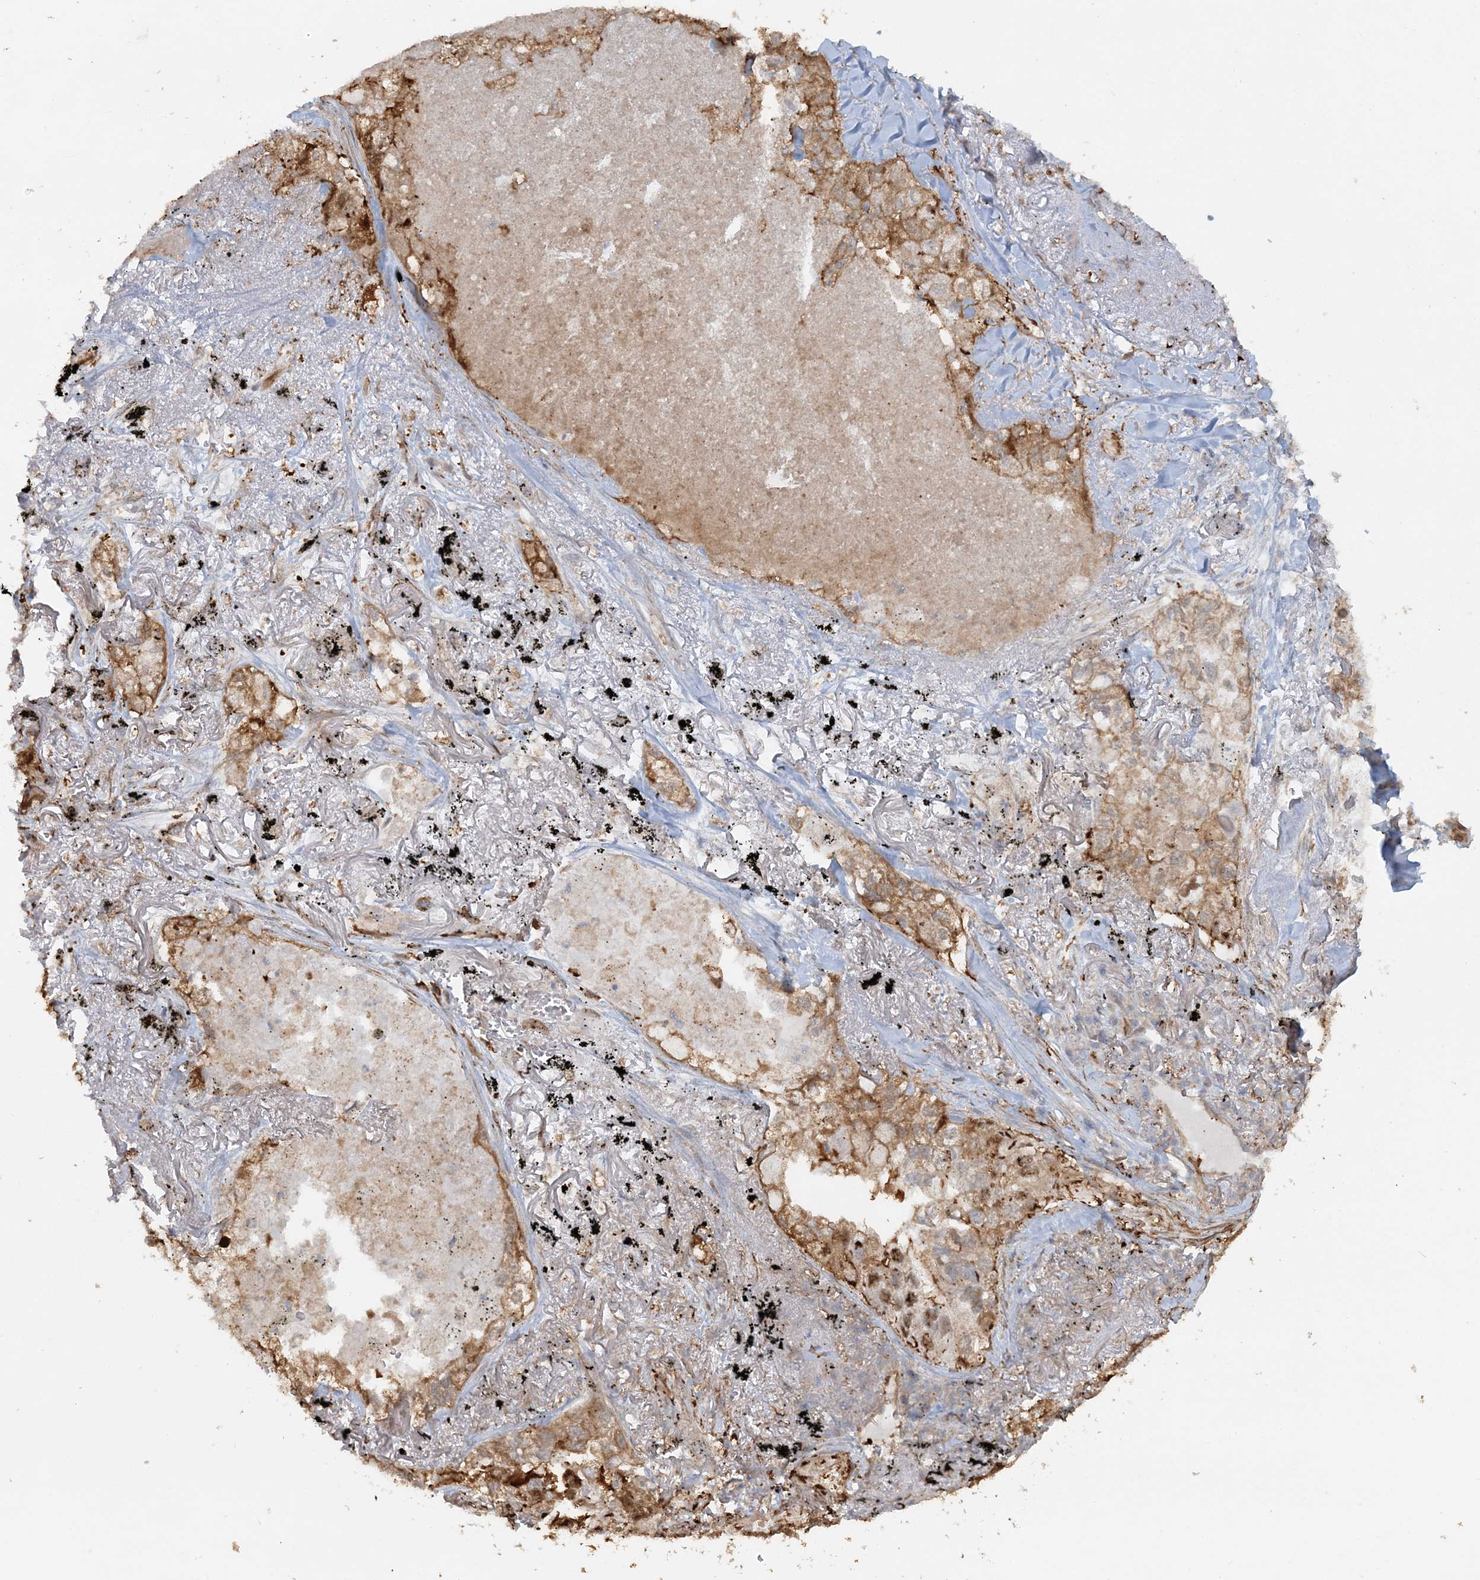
{"staining": {"intensity": "moderate", "quantity": "25%-75%", "location": "cytoplasmic/membranous"}, "tissue": "lung cancer", "cell_type": "Tumor cells", "image_type": "cancer", "snomed": [{"axis": "morphology", "description": "Adenocarcinoma, NOS"}, {"axis": "topography", "description": "Lung"}], "caption": "About 25%-75% of tumor cells in human lung cancer (adenocarcinoma) reveal moderate cytoplasmic/membranous protein positivity as visualized by brown immunohistochemical staining.", "gene": "DSTN", "patient": {"sex": "male", "age": 65}}